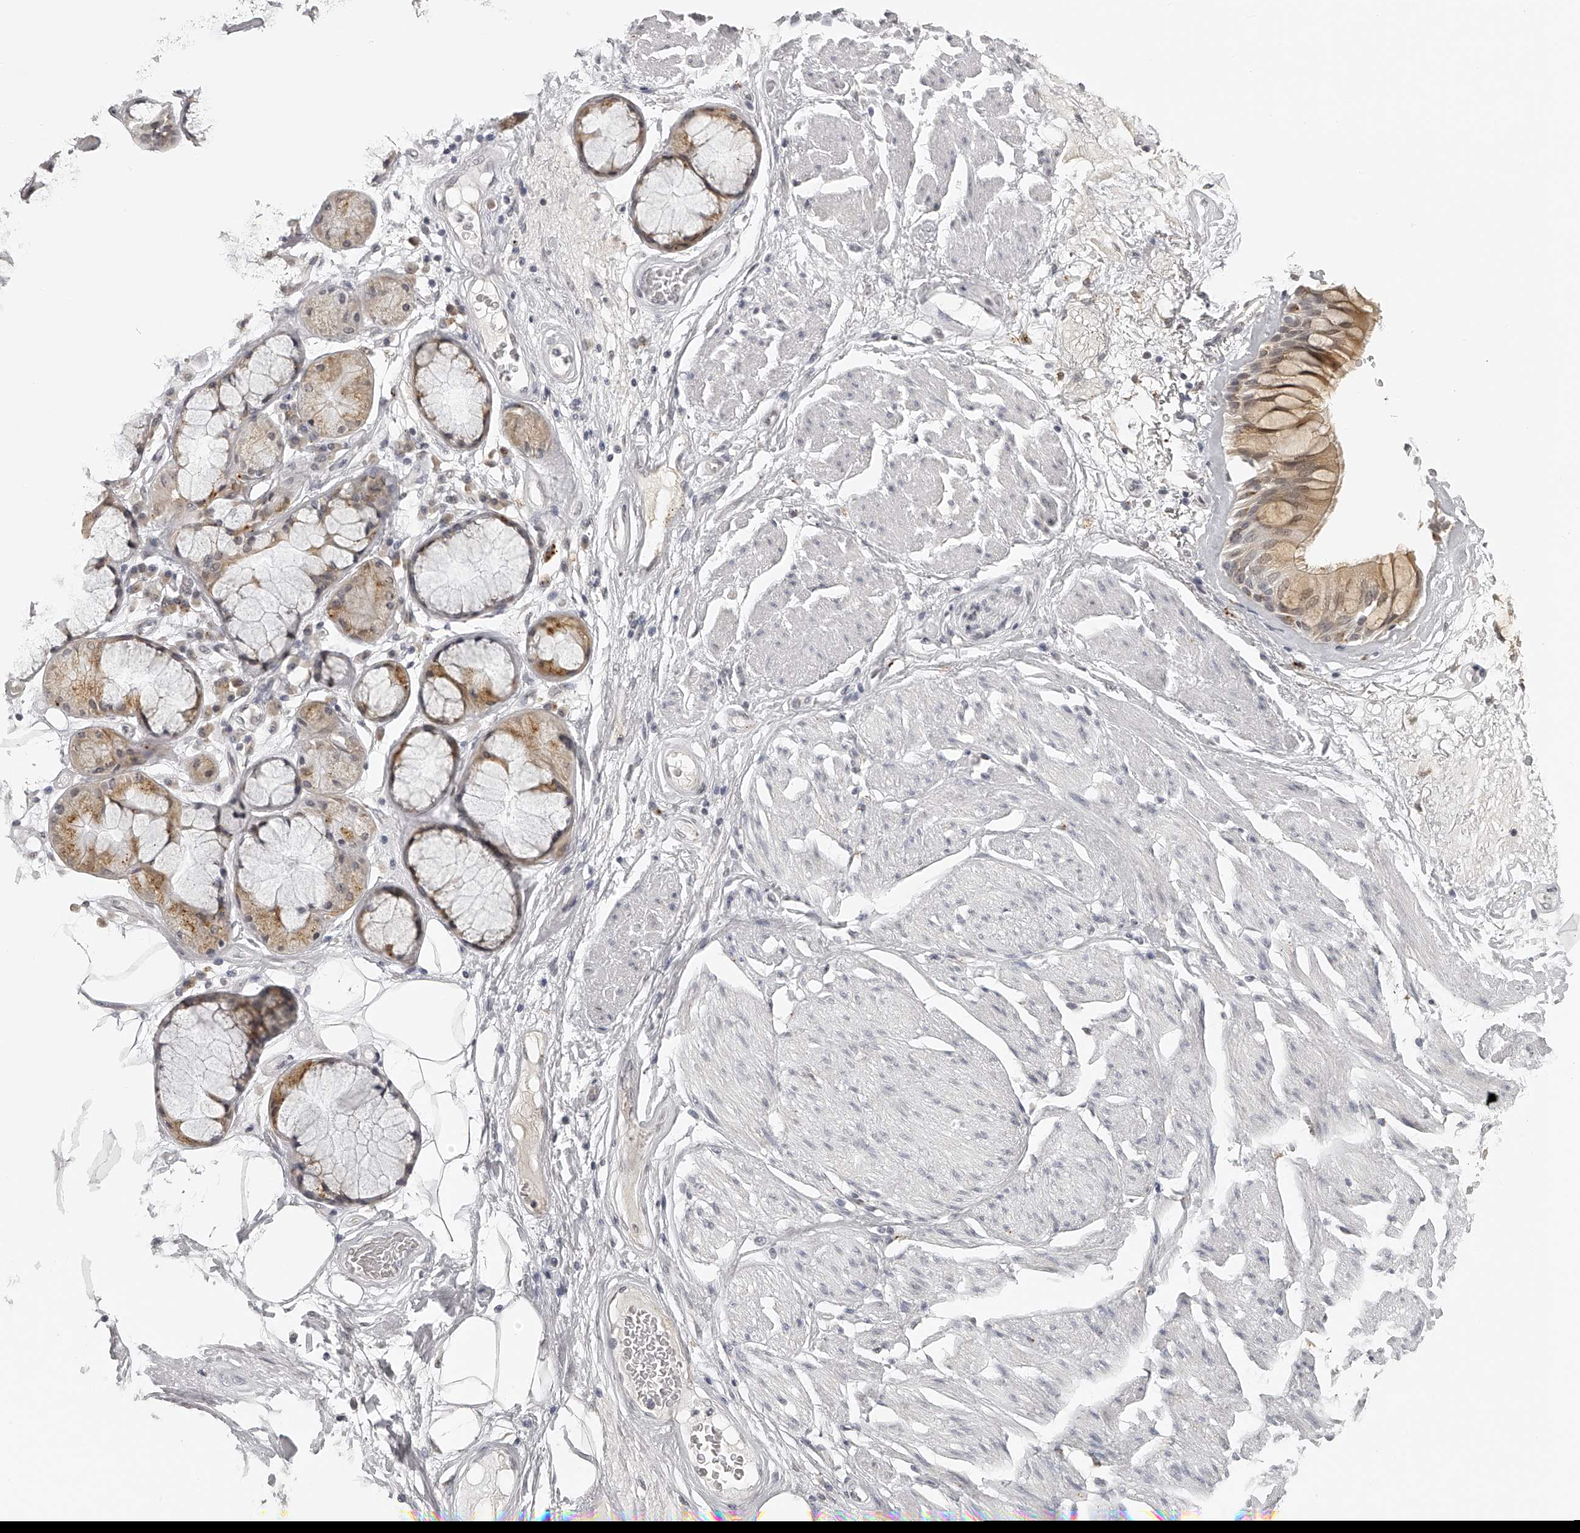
{"staining": {"intensity": "negative", "quantity": "none", "location": "none"}, "tissue": "adipose tissue", "cell_type": "Adipocytes", "image_type": "normal", "snomed": [{"axis": "morphology", "description": "Normal tissue, NOS"}, {"axis": "topography", "description": "Bronchus"}], "caption": "This is a photomicrograph of immunohistochemistry (IHC) staining of unremarkable adipose tissue, which shows no positivity in adipocytes. (DAB (3,3'-diaminobenzidine) IHC with hematoxylin counter stain).", "gene": "RNF220", "patient": {"sex": "male", "age": 66}}